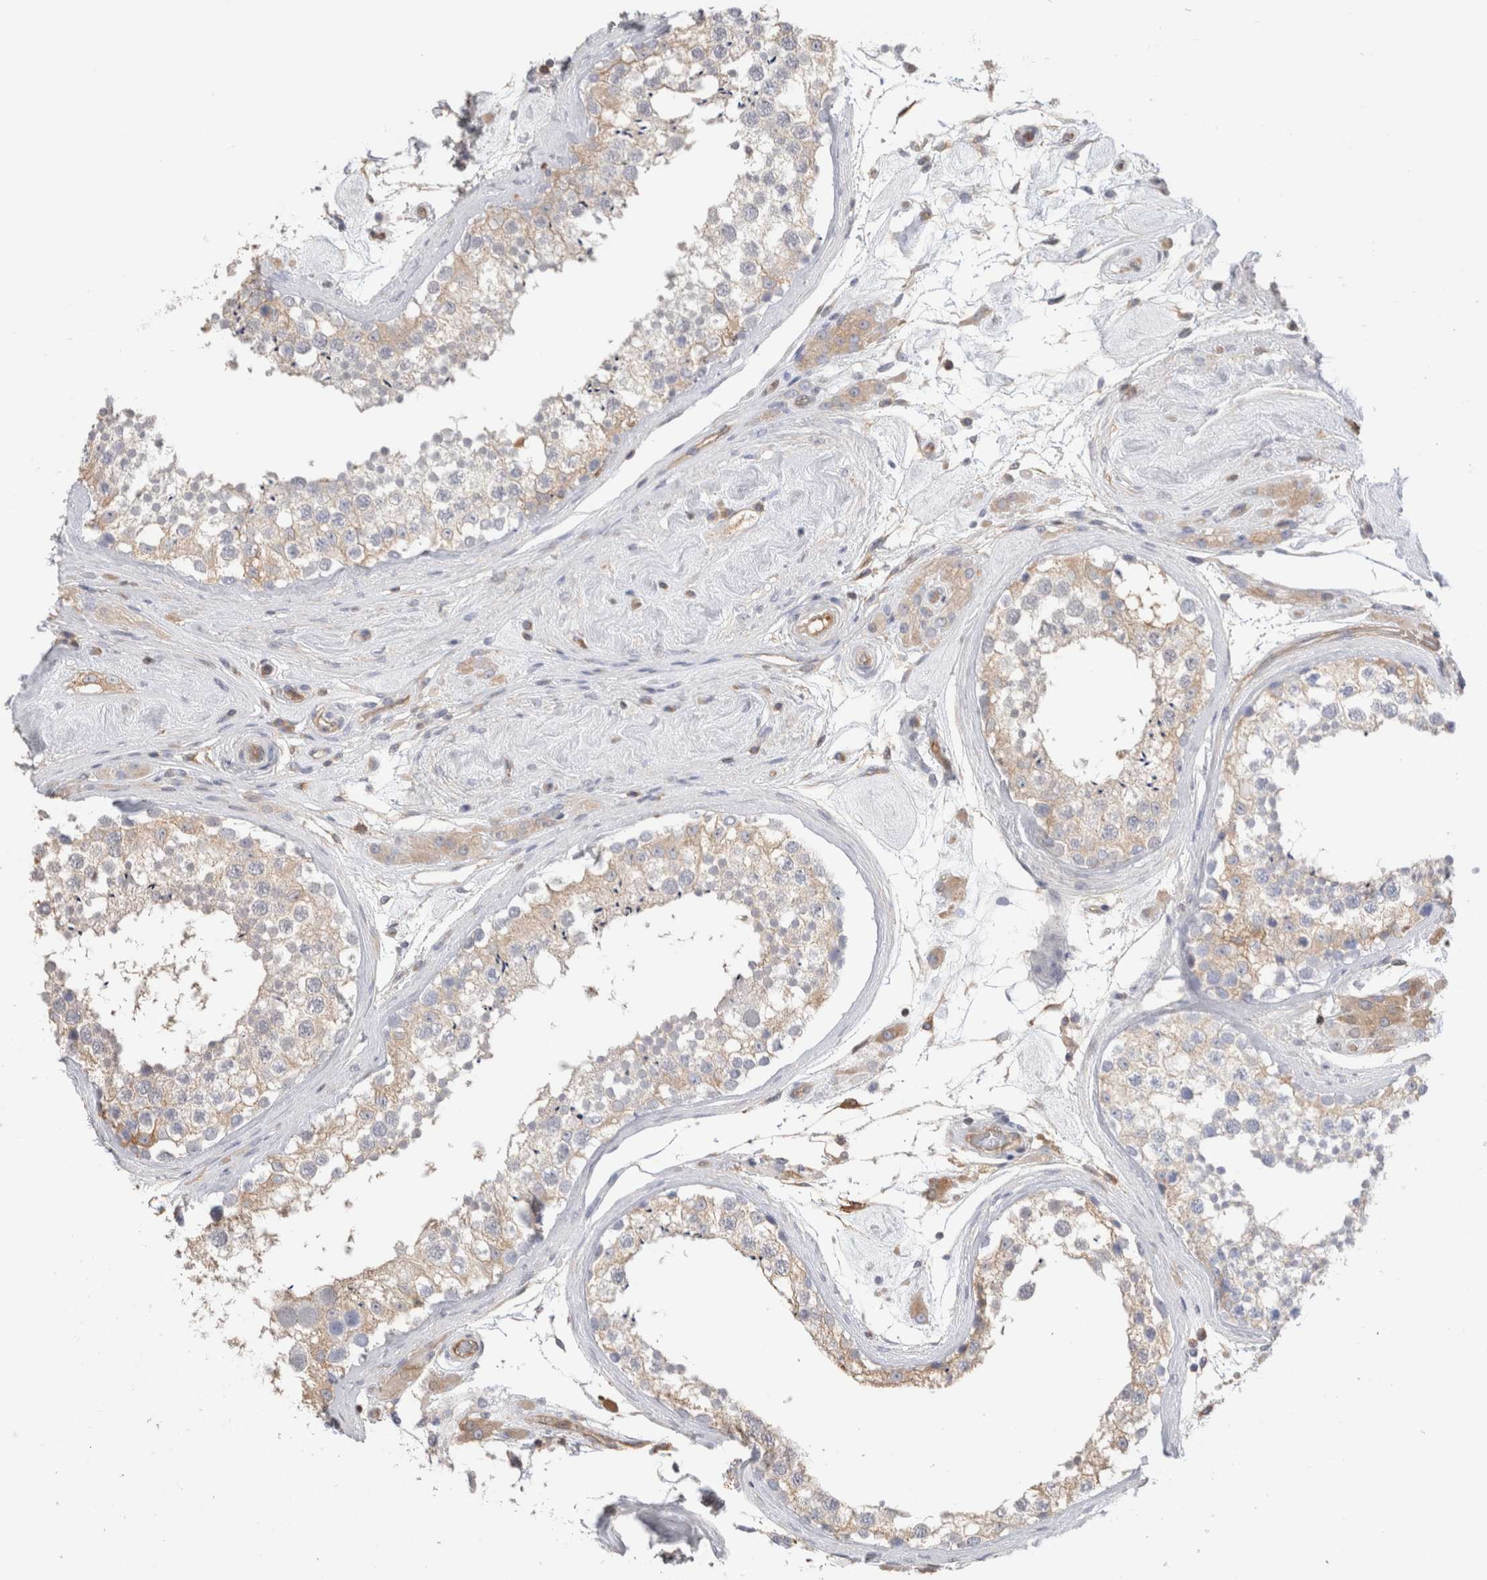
{"staining": {"intensity": "weak", "quantity": ">75%", "location": "cytoplasmic/membranous"}, "tissue": "testis", "cell_type": "Cells in seminiferous ducts", "image_type": "normal", "snomed": [{"axis": "morphology", "description": "Normal tissue, NOS"}, {"axis": "topography", "description": "Testis"}], "caption": "Brown immunohistochemical staining in benign human testis reveals weak cytoplasmic/membranous staining in approximately >75% of cells in seminiferous ducts. (Brightfield microscopy of DAB IHC at high magnification).", "gene": "CAPN2", "patient": {"sex": "male", "age": 46}}